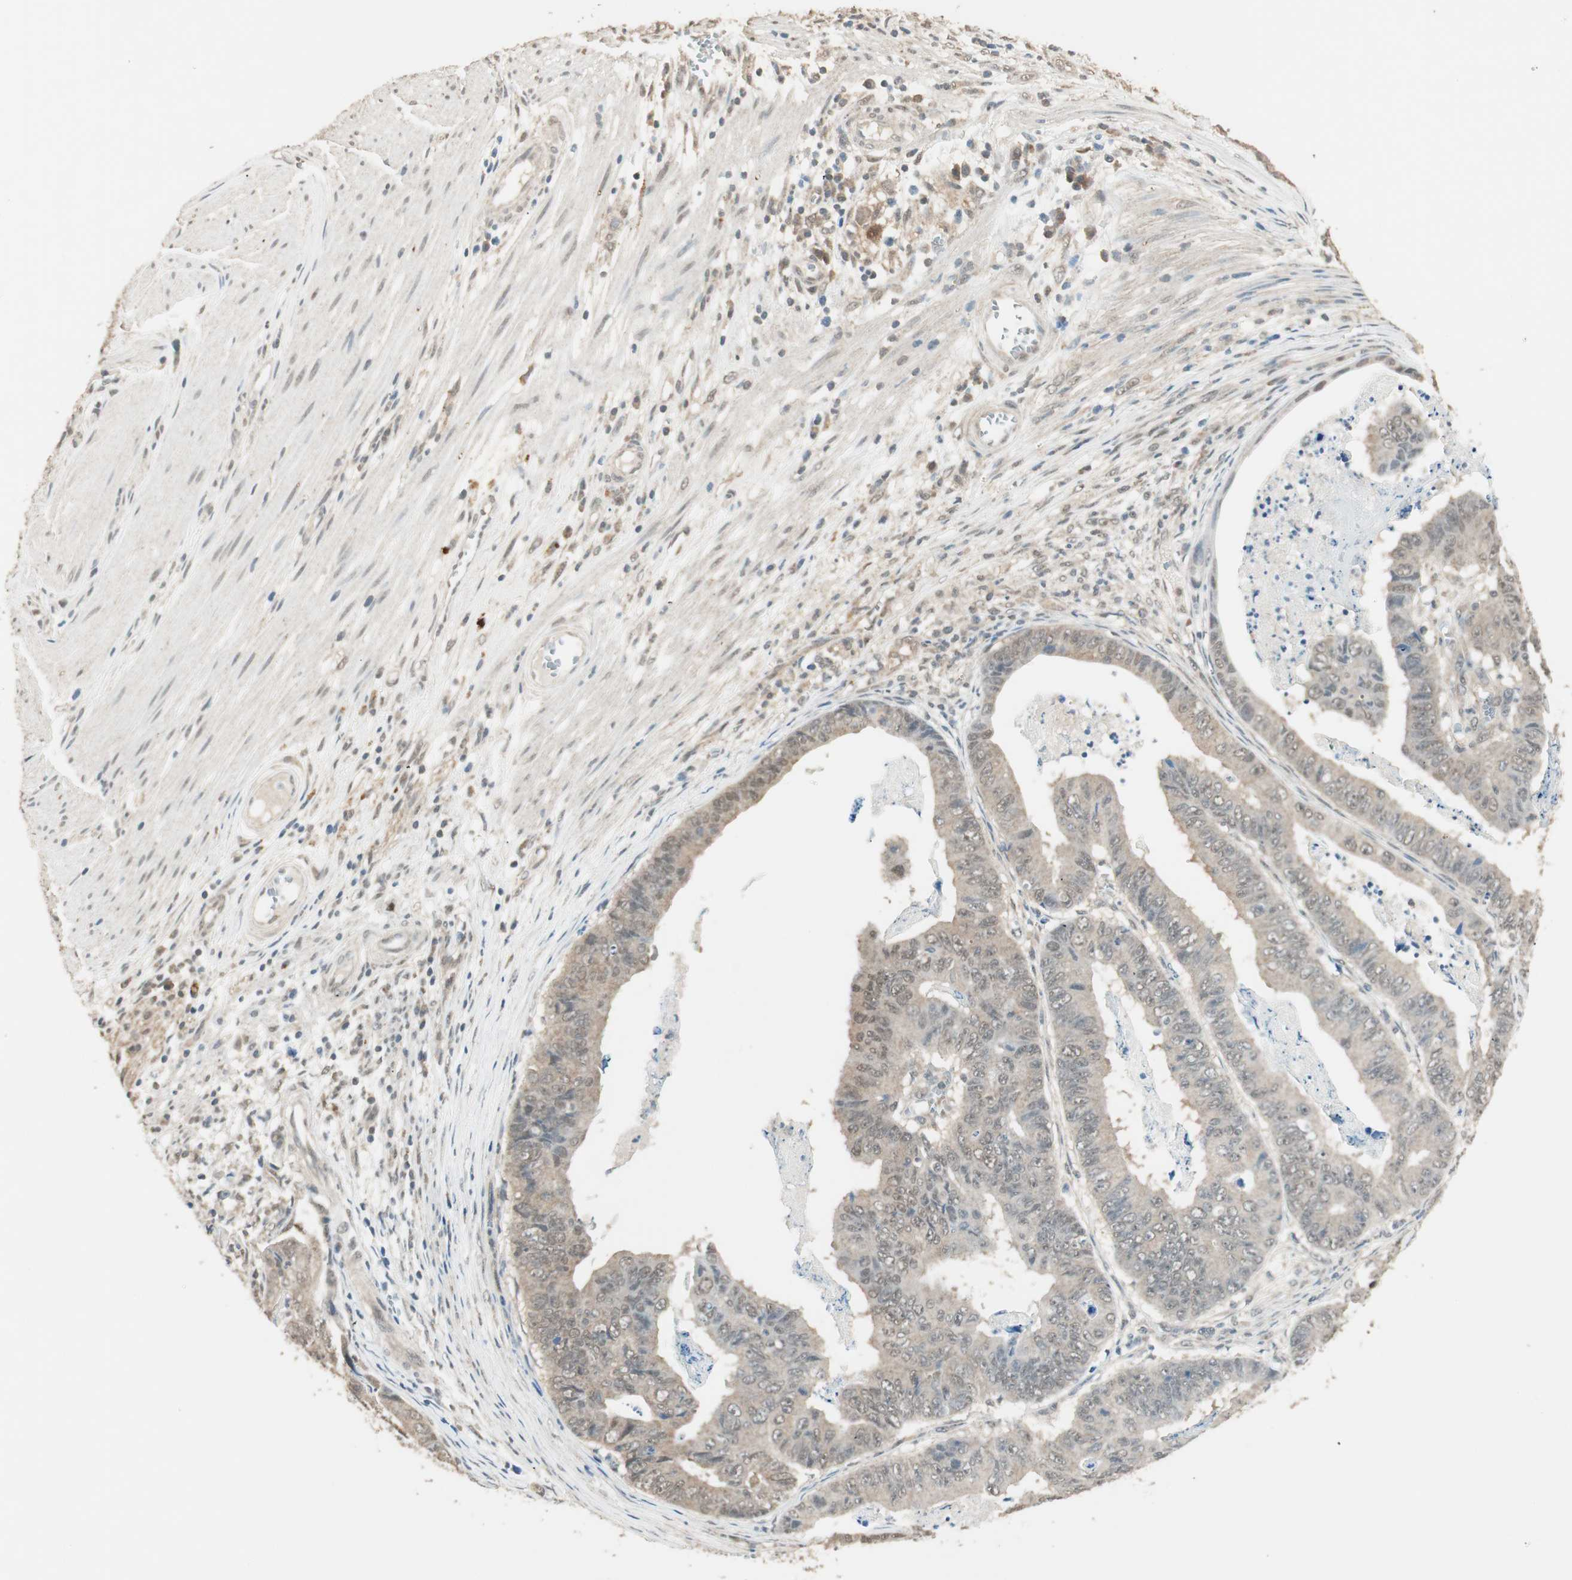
{"staining": {"intensity": "weak", "quantity": "25%-75%", "location": "cytoplasmic/membranous,nuclear"}, "tissue": "stomach cancer", "cell_type": "Tumor cells", "image_type": "cancer", "snomed": [{"axis": "morphology", "description": "Adenocarcinoma, NOS"}, {"axis": "topography", "description": "Stomach, lower"}], "caption": "Tumor cells show weak cytoplasmic/membranous and nuclear expression in approximately 25%-75% of cells in stomach cancer (adenocarcinoma). The staining was performed using DAB (3,3'-diaminobenzidine), with brown indicating positive protein expression. Nuclei are stained blue with hematoxylin.", "gene": "USP5", "patient": {"sex": "male", "age": 77}}